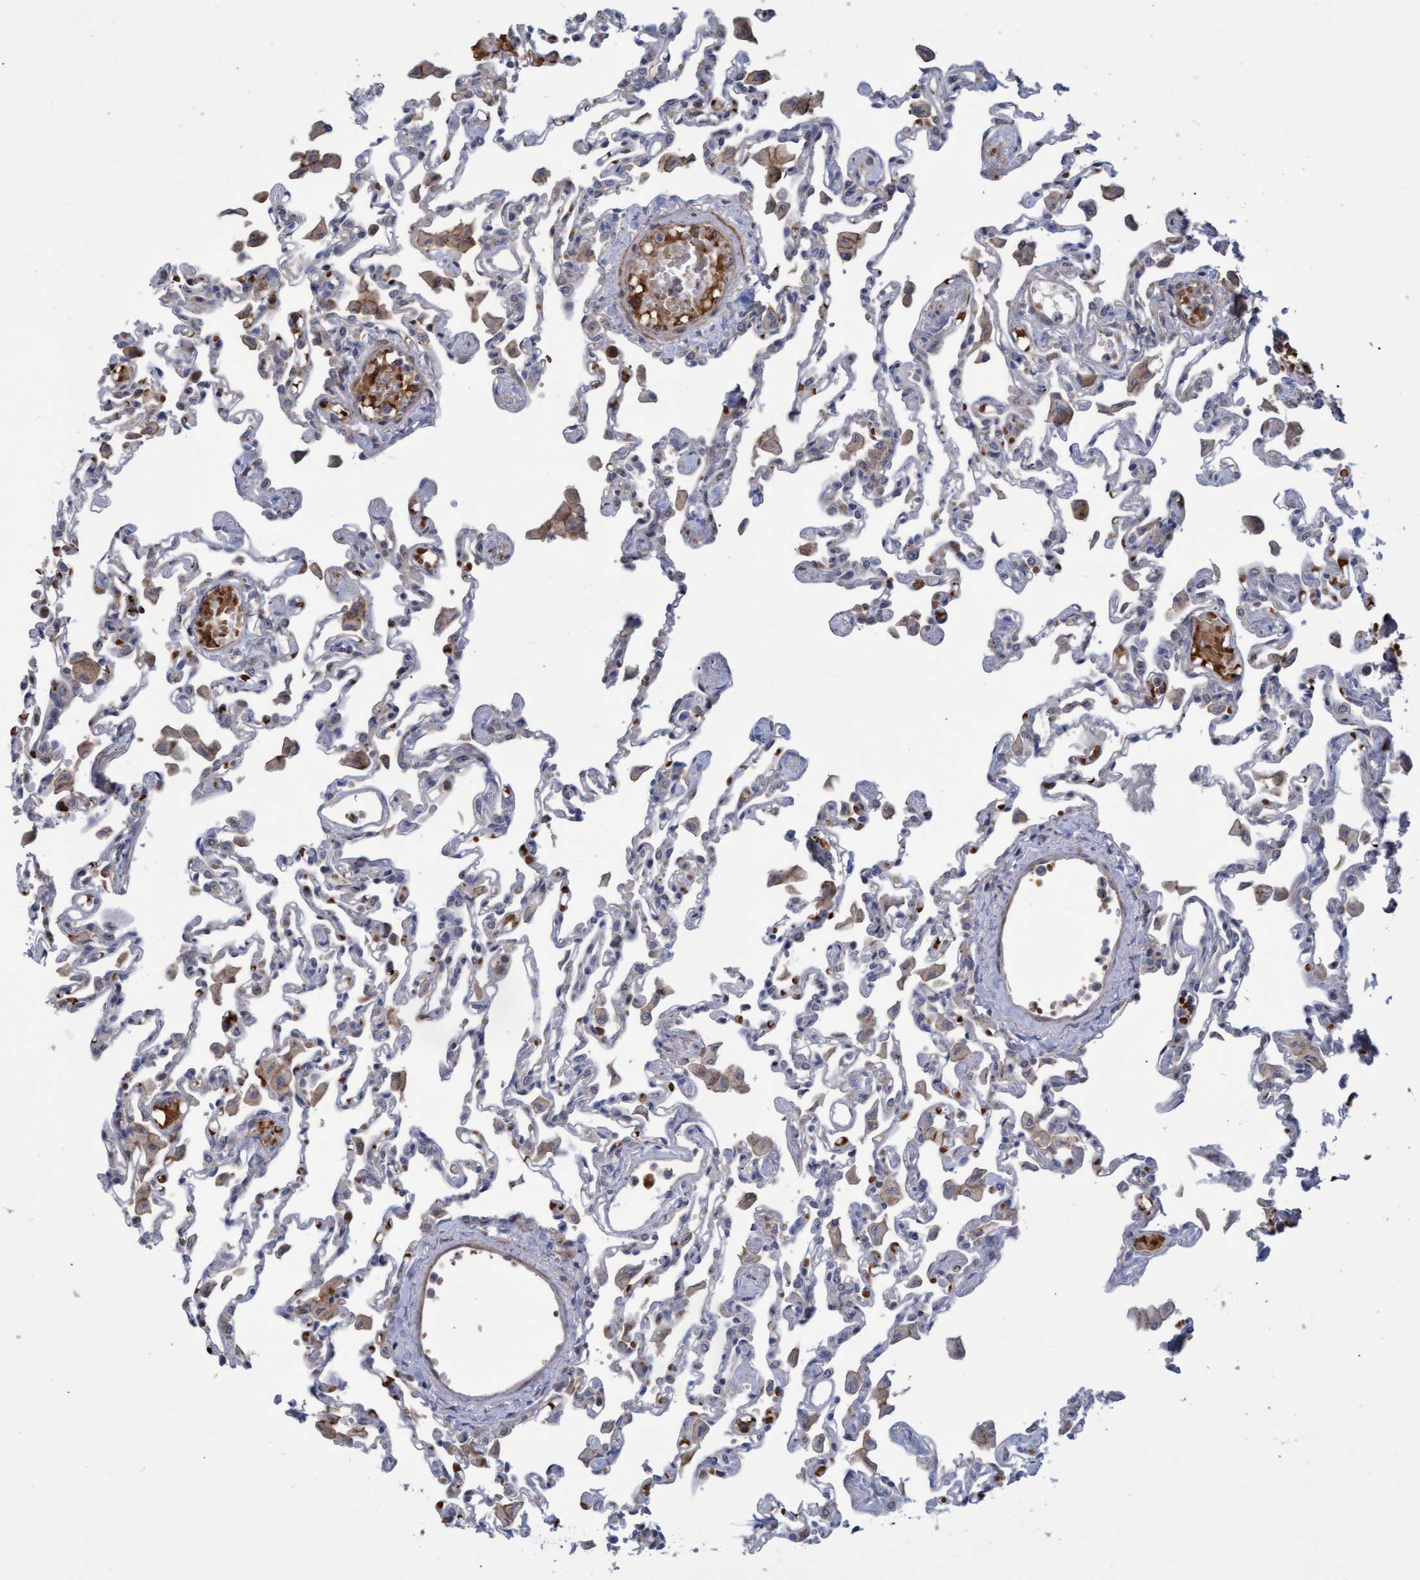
{"staining": {"intensity": "weak", "quantity": "<25%", "location": "cytoplasmic/membranous"}, "tissue": "lung", "cell_type": "Alveolar cells", "image_type": "normal", "snomed": [{"axis": "morphology", "description": "Normal tissue, NOS"}, {"axis": "topography", "description": "Bronchus"}, {"axis": "topography", "description": "Lung"}], "caption": "Immunohistochemistry (IHC) micrograph of normal human lung stained for a protein (brown), which demonstrates no staining in alveolar cells. Brightfield microscopy of immunohistochemistry (IHC) stained with DAB (brown) and hematoxylin (blue), captured at high magnification.", "gene": "NAA15", "patient": {"sex": "female", "age": 49}}